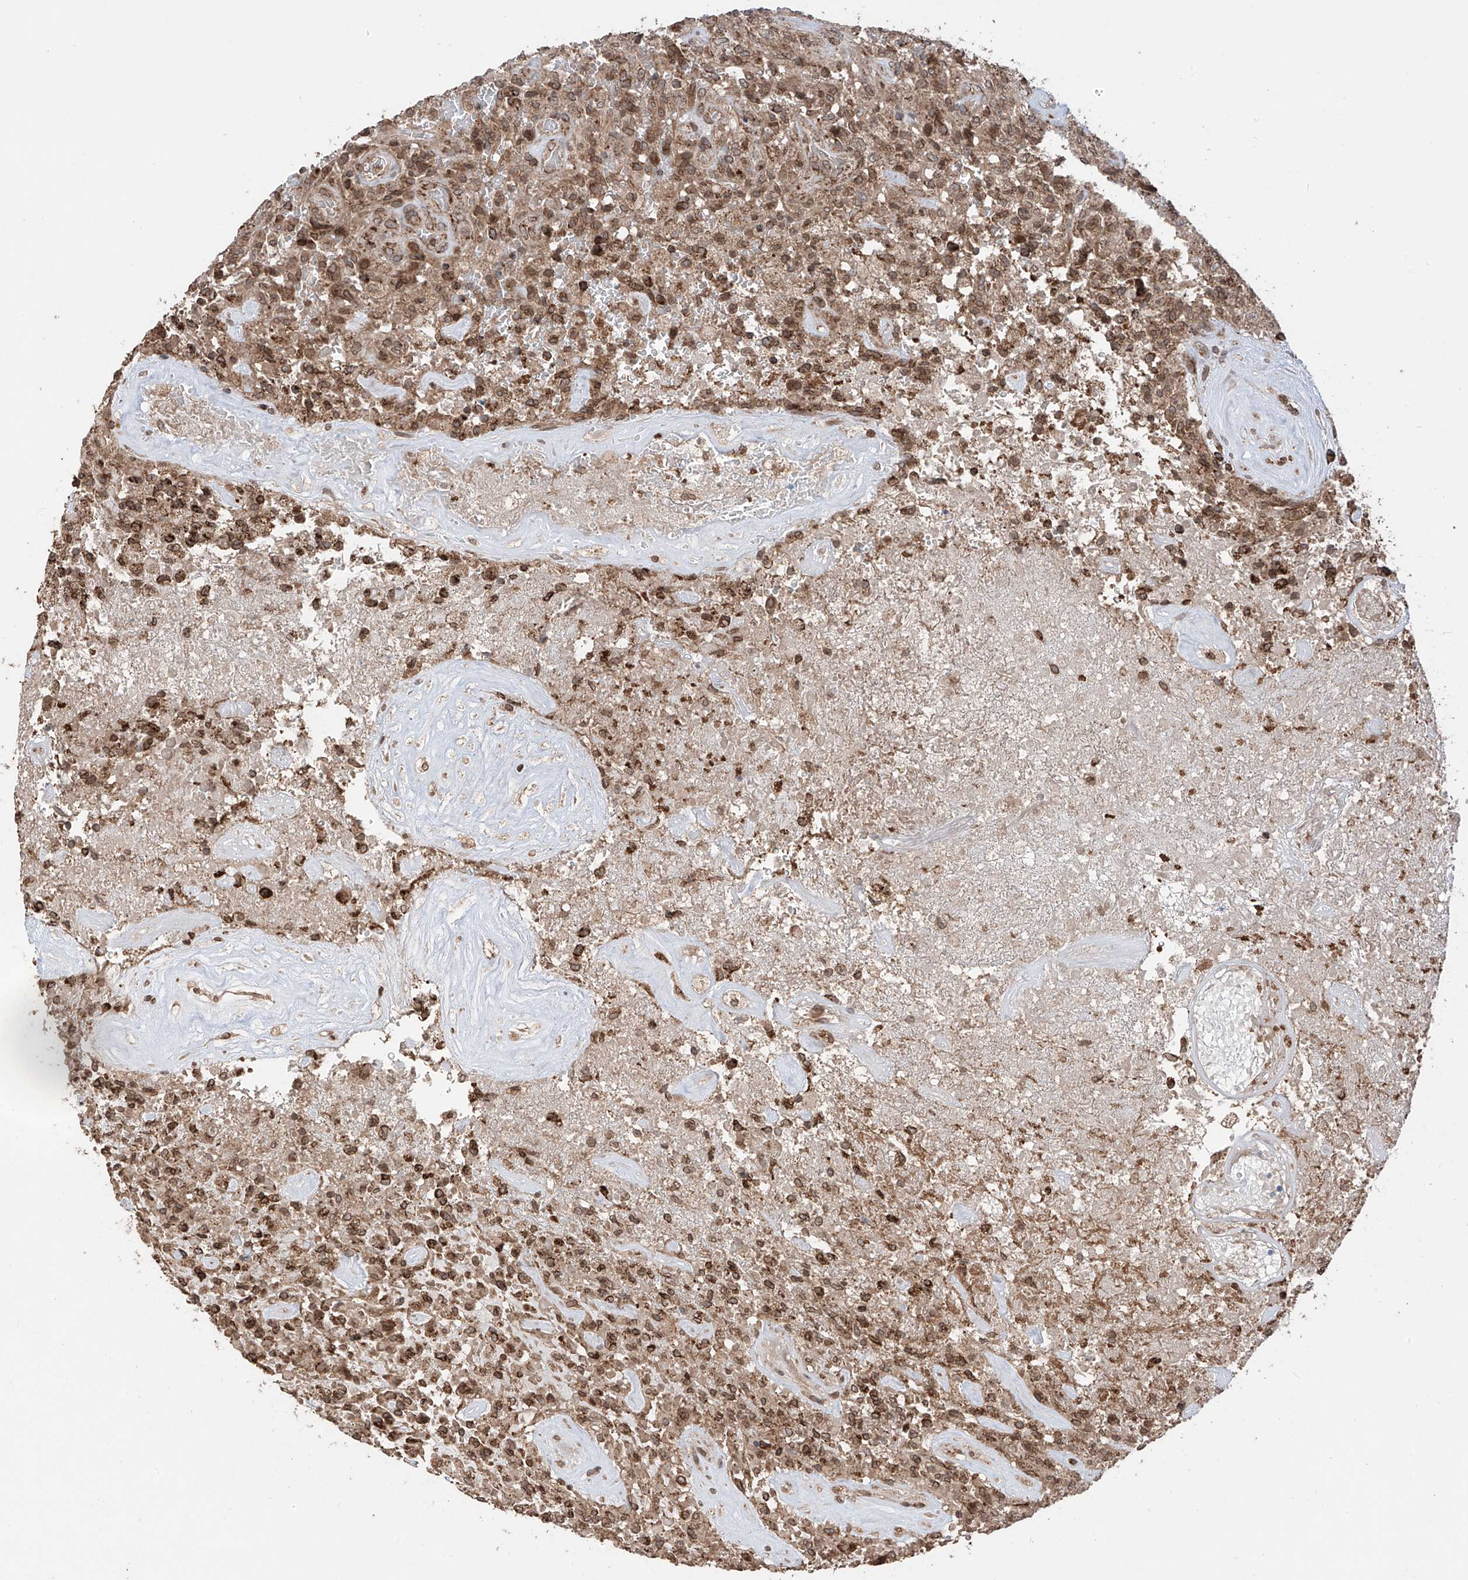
{"staining": {"intensity": "moderate", "quantity": ">75%", "location": "cytoplasmic/membranous,nuclear"}, "tissue": "glioma", "cell_type": "Tumor cells", "image_type": "cancer", "snomed": [{"axis": "morphology", "description": "Glioma, malignant, High grade"}, {"axis": "topography", "description": "Brain"}], "caption": "This image reveals glioma stained with immunohistochemistry (IHC) to label a protein in brown. The cytoplasmic/membranous and nuclear of tumor cells show moderate positivity for the protein. Nuclei are counter-stained blue.", "gene": "AHCTF1", "patient": {"sex": "female", "age": 57}}